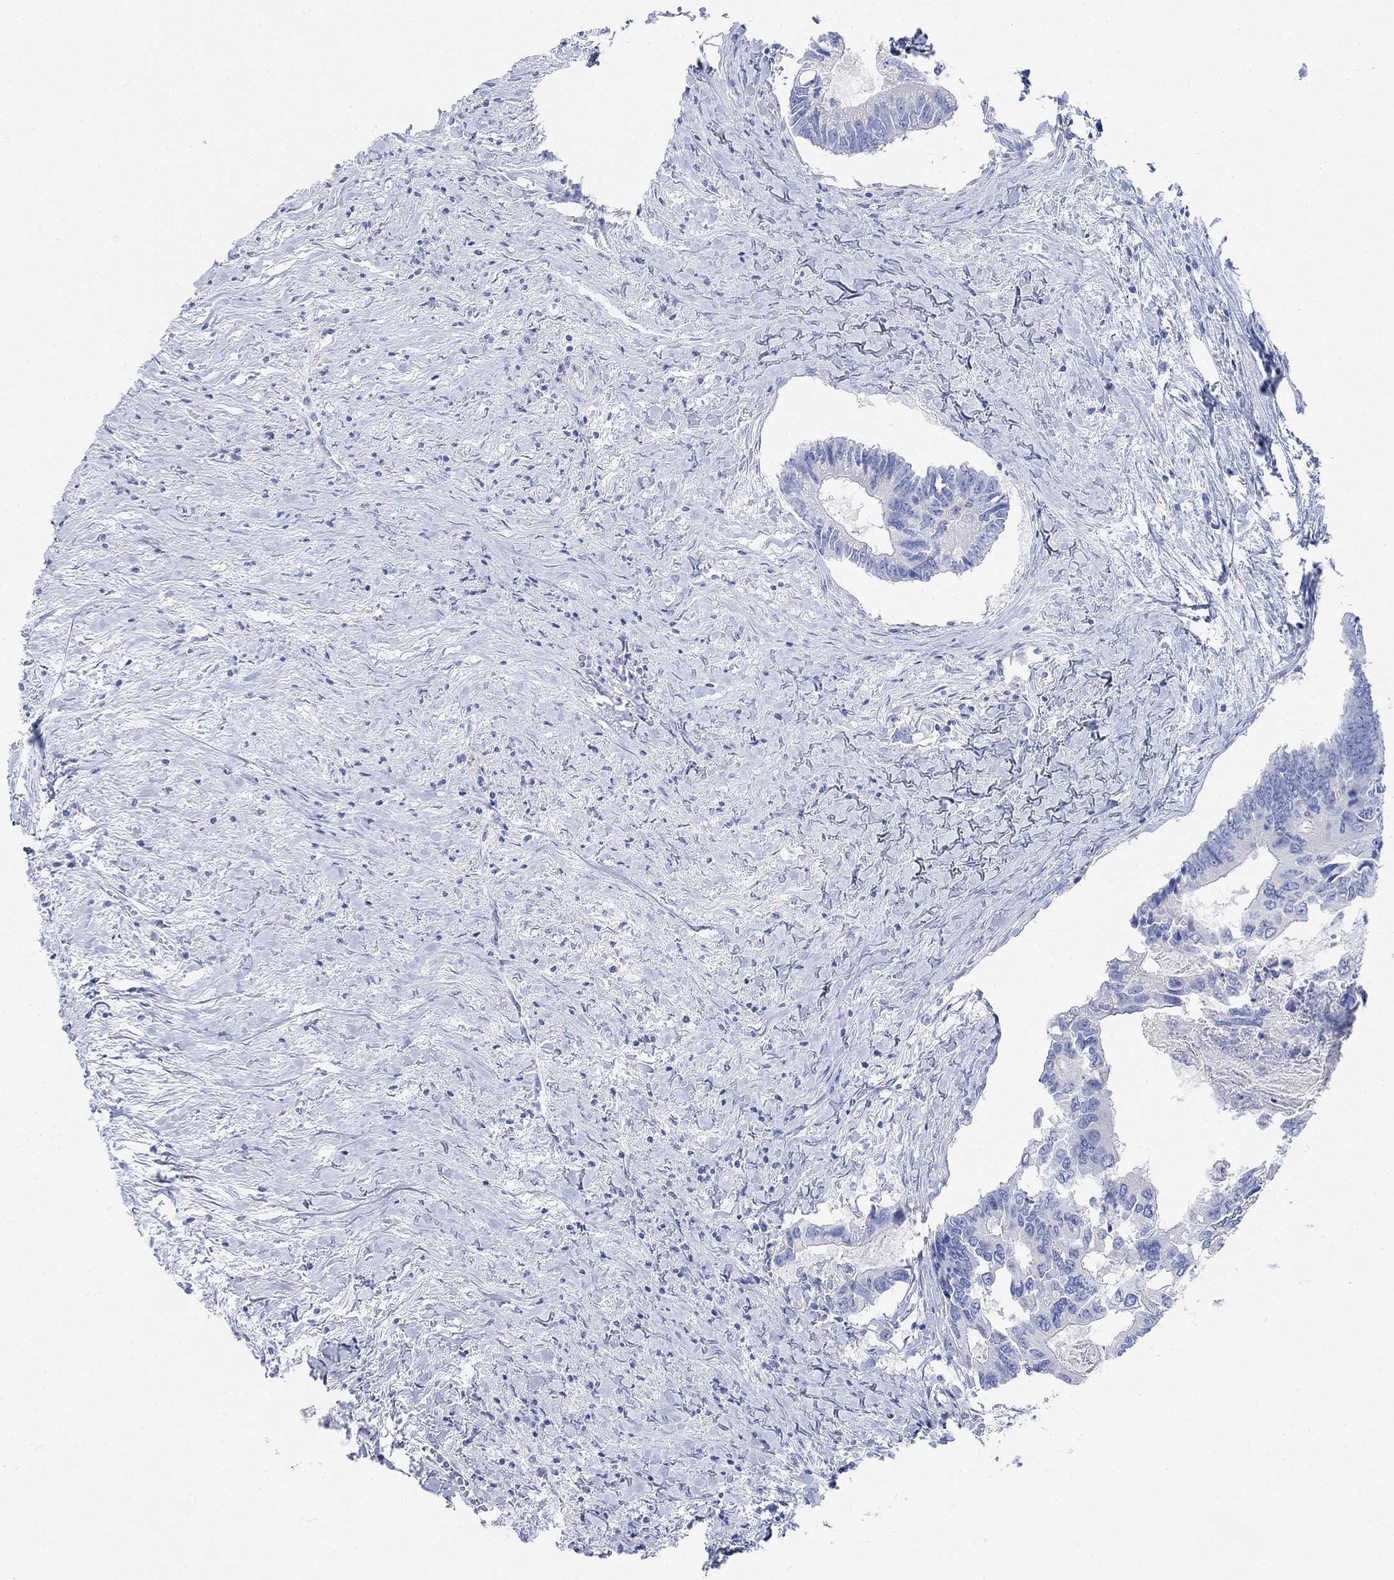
{"staining": {"intensity": "negative", "quantity": "none", "location": "none"}, "tissue": "colorectal cancer", "cell_type": "Tumor cells", "image_type": "cancer", "snomed": [{"axis": "morphology", "description": "Adenocarcinoma, NOS"}, {"axis": "topography", "description": "Colon"}], "caption": "Immunohistochemistry (IHC) of human colorectal adenocarcinoma exhibits no positivity in tumor cells. The staining is performed using DAB brown chromogen with nuclei counter-stained in using hematoxylin.", "gene": "RETNLB", "patient": {"sex": "male", "age": 53}}